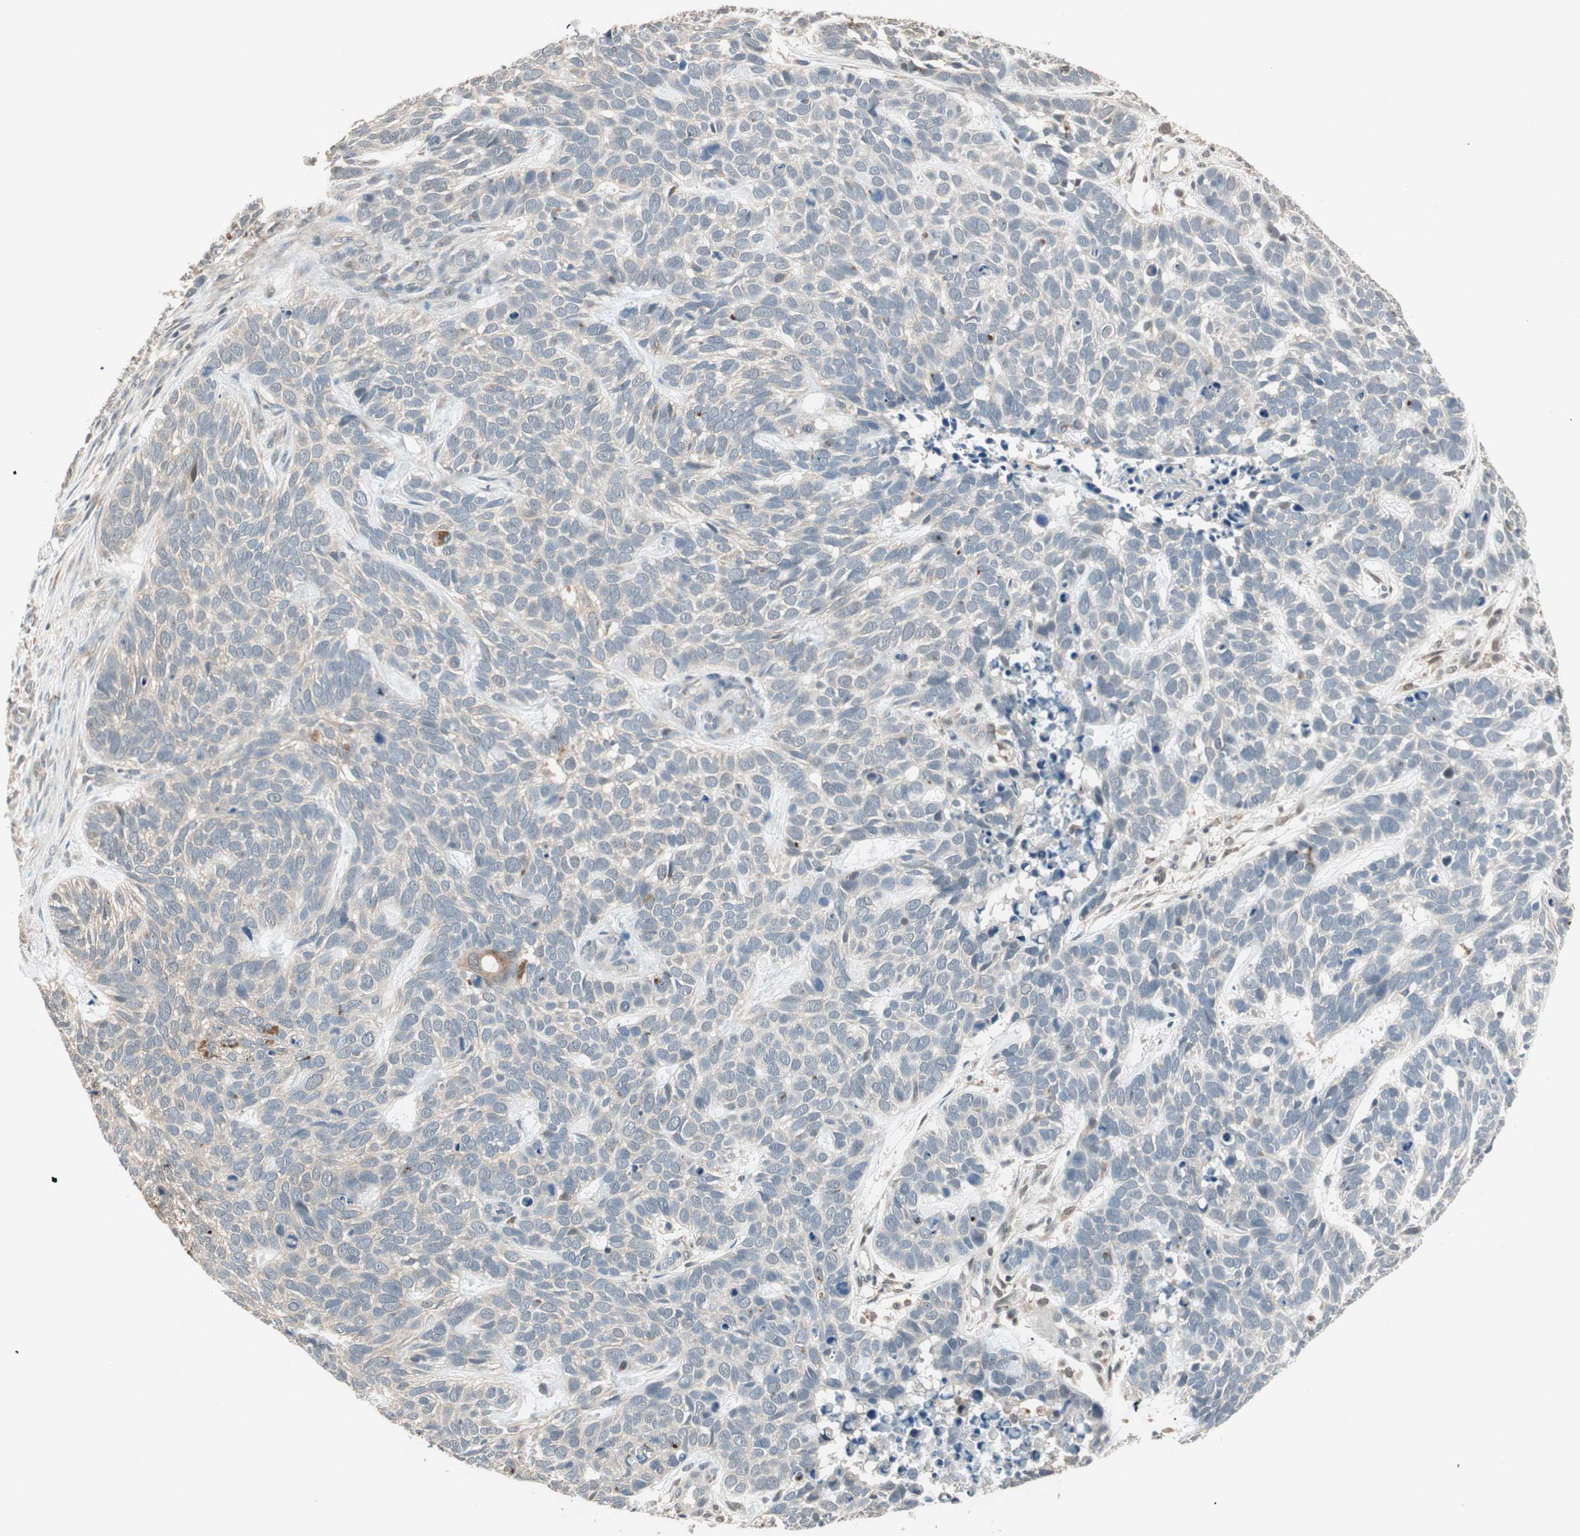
{"staining": {"intensity": "negative", "quantity": "none", "location": "none"}, "tissue": "skin cancer", "cell_type": "Tumor cells", "image_type": "cancer", "snomed": [{"axis": "morphology", "description": "Basal cell carcinoma"}, {"axis": "topography", "description": "Skin"}], "caption": "An IHC micrograph of basal cell carcinoma (skin) is shown. There is no staining in tumor cells of basal cell carcinoma (skin).", "gene": "TRIM21", "patient": {"sex": "male", "age": 87}}